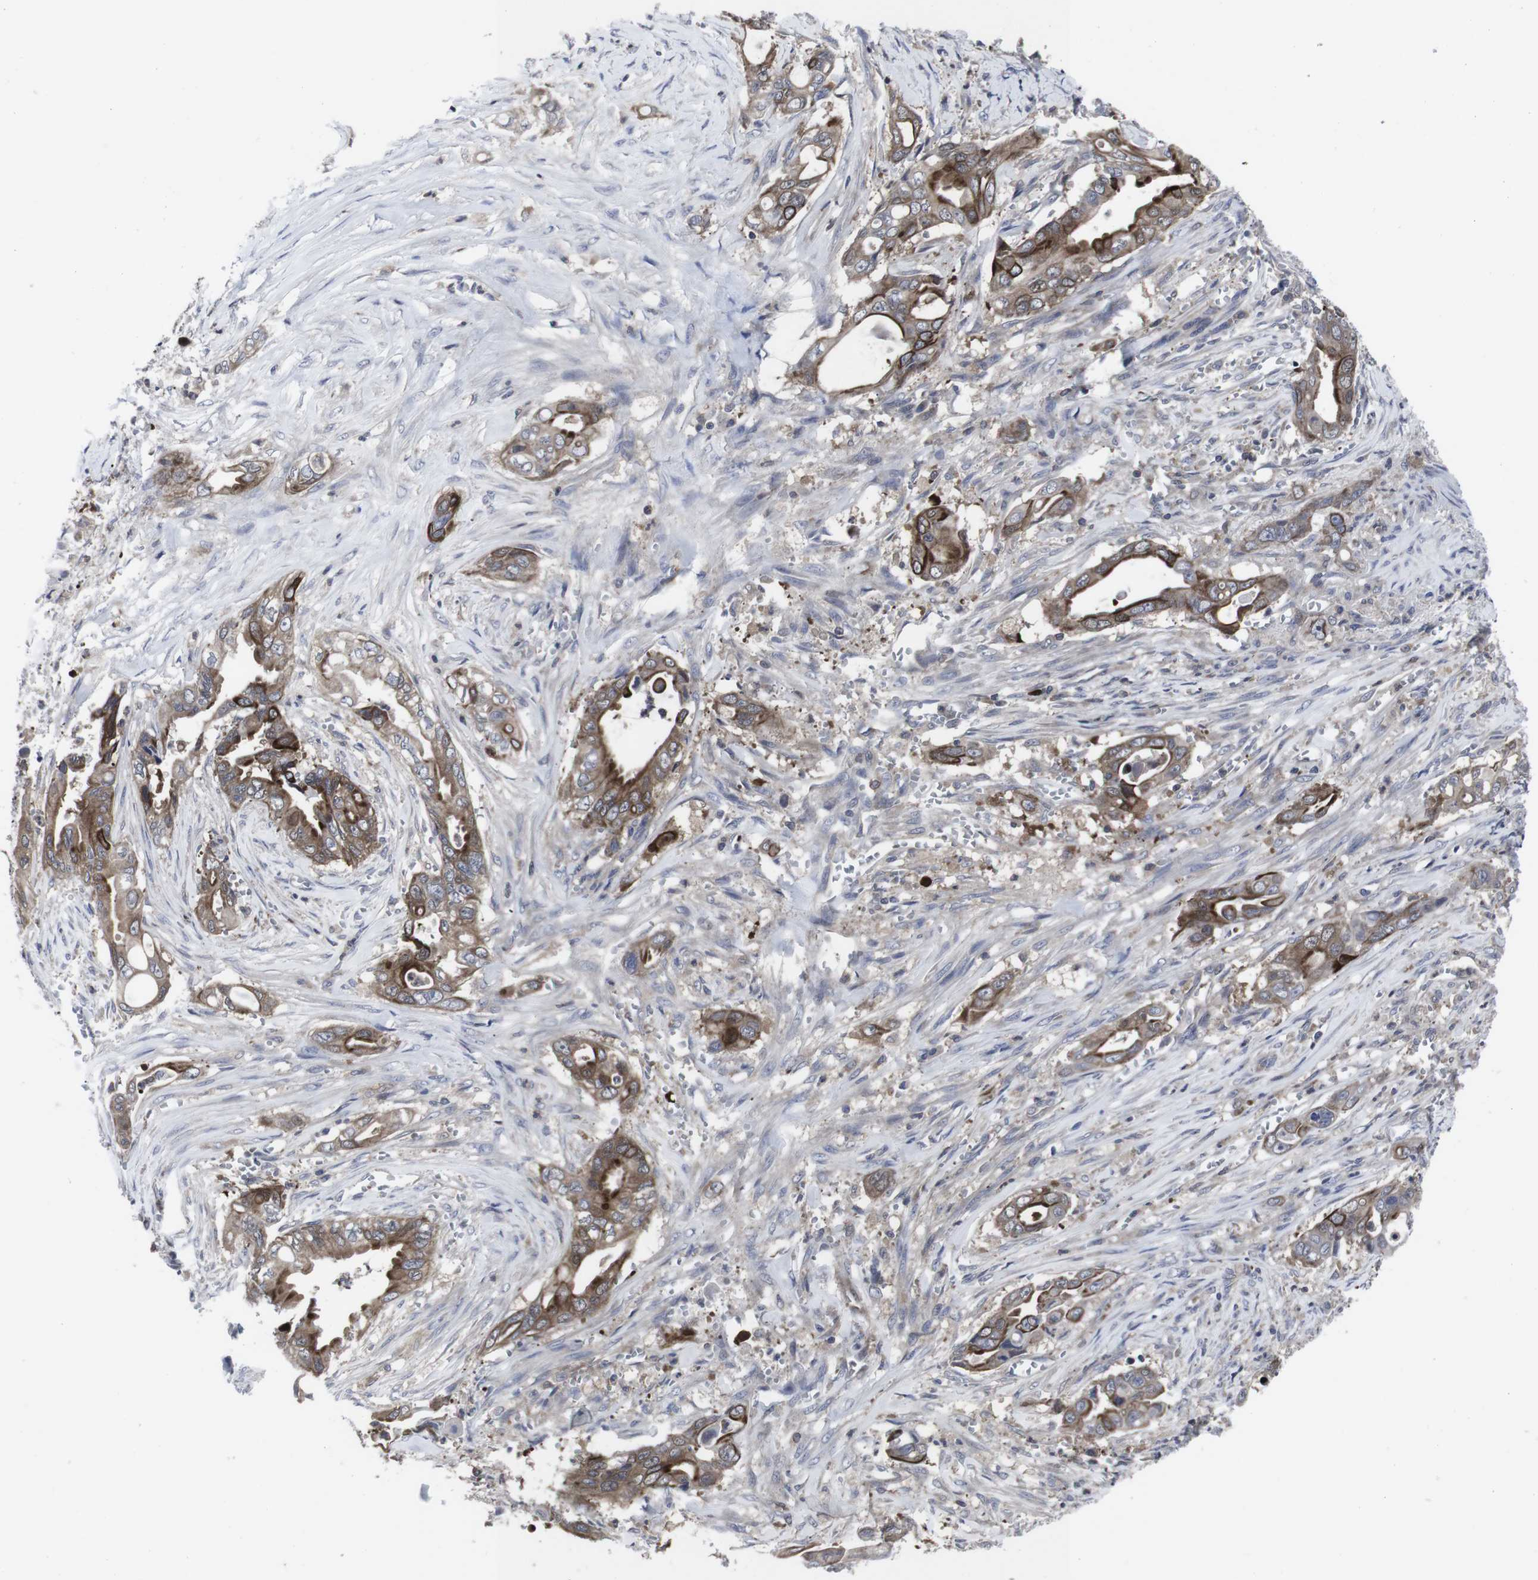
{"staining": {"intensity": "moderate", "quantity": ">75%", "location": "cytoplasmic/membranous"}, "tissue": "pancreatic cancer", "cell_type": "Tumor cells", "image_type": "cancer", "snomed": [{"axis": "morphology", "description": "Adenocarcinoma, NOS"}, {"axis": "topography", "description": "Pancreas"}], "caption": "Pancreatic cancer (adenocarcinoma) stained for a protein reveals moderate cytoplasmic/membranous positivity in tumor cells.", "gene": "HPRT1", "patient": {"sex": "male", "age": 59}}